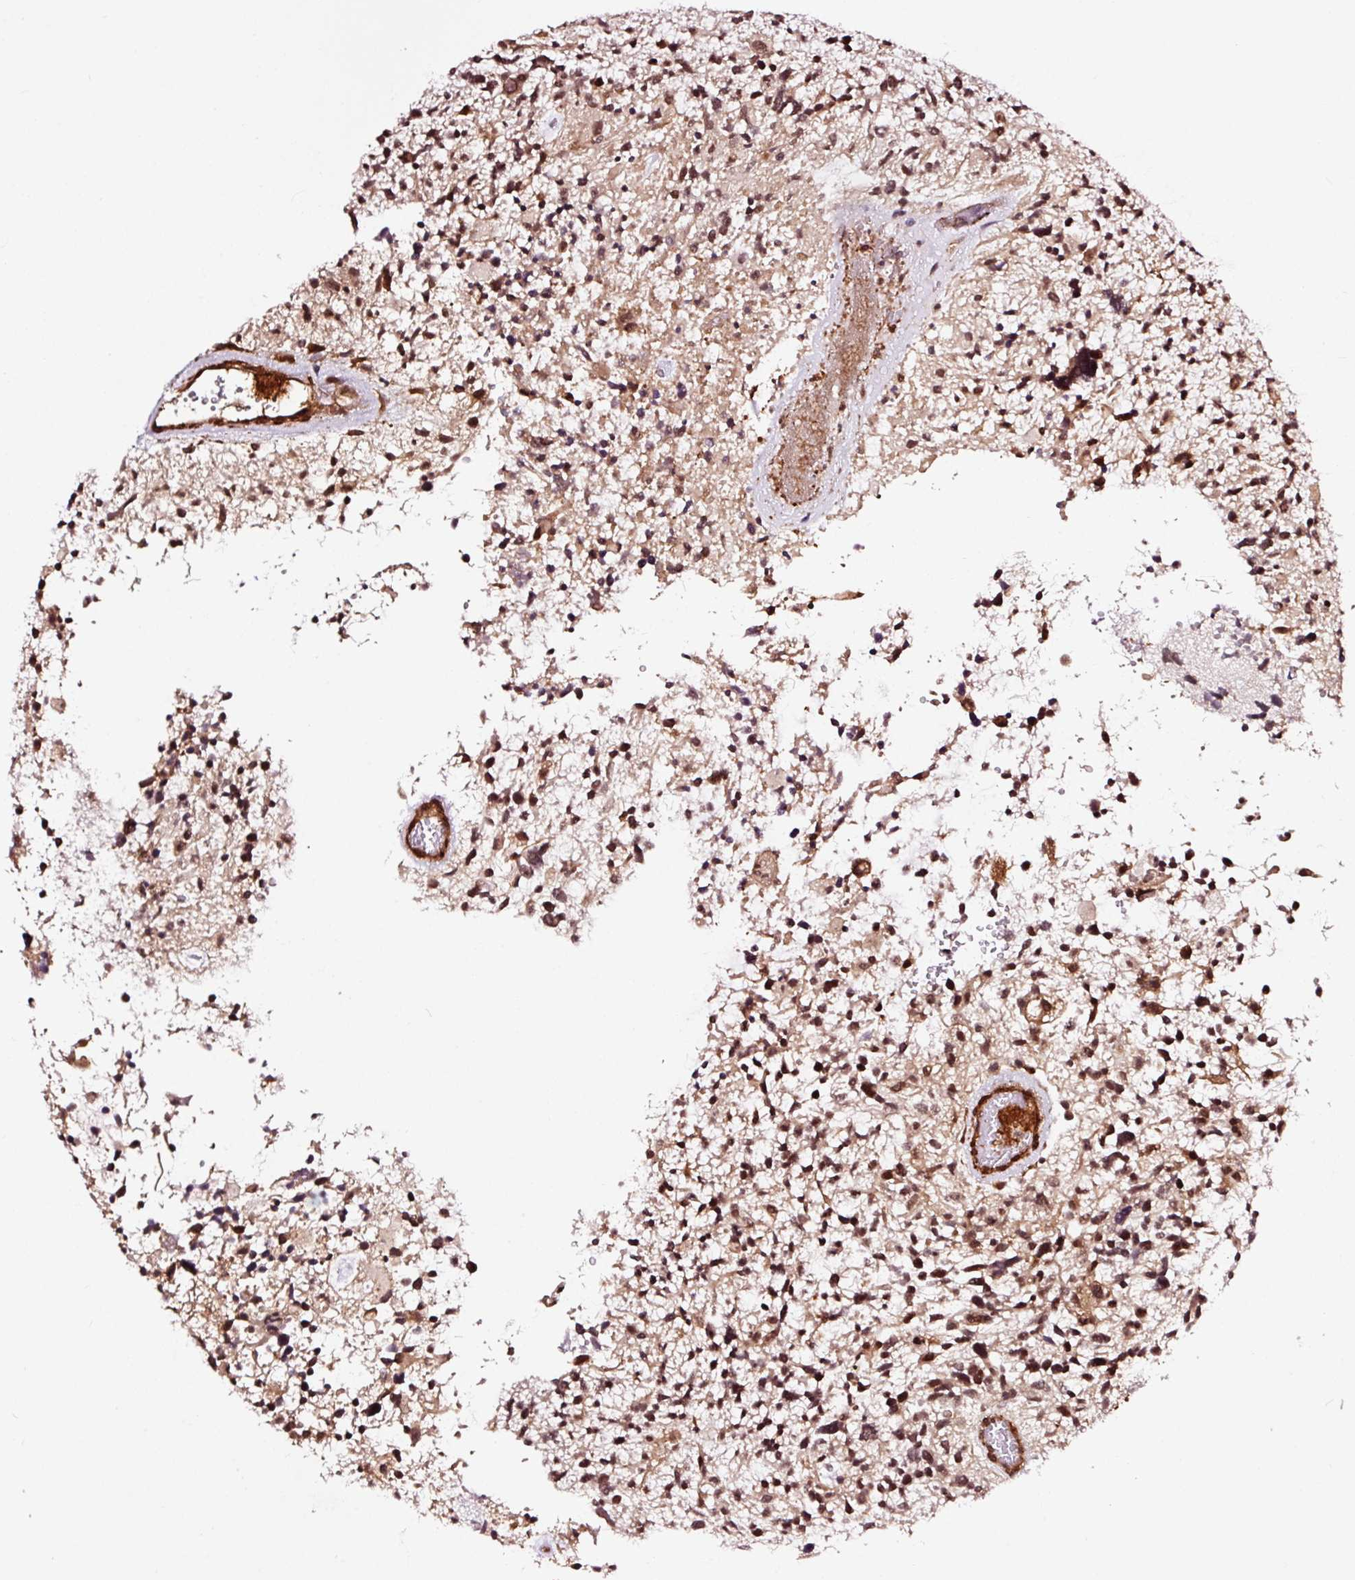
{"staining": {"intensity": "strong", "quantity": ">75%", "location": "nuclear"}, "tissue": "glioma", "cell_type": "Tumor cells", "image_type": "cancer", "snomed": [{"axis": "morphology", "description": "Glioma, malignant, High grade"}, {"axis": "topography", "description": "Brain"}], "caption": "Glioma tissue exhibits strong nuclear positivity in approximately >75% of tumor cells, visualized by immunohistochemistry. The staining was performed using DAB, with brown indicating positive protein expression. Nuclei are stained blue with hematoxylin.", "gene": "TPM1", "patient": {"sex": "female", "age": 11}}